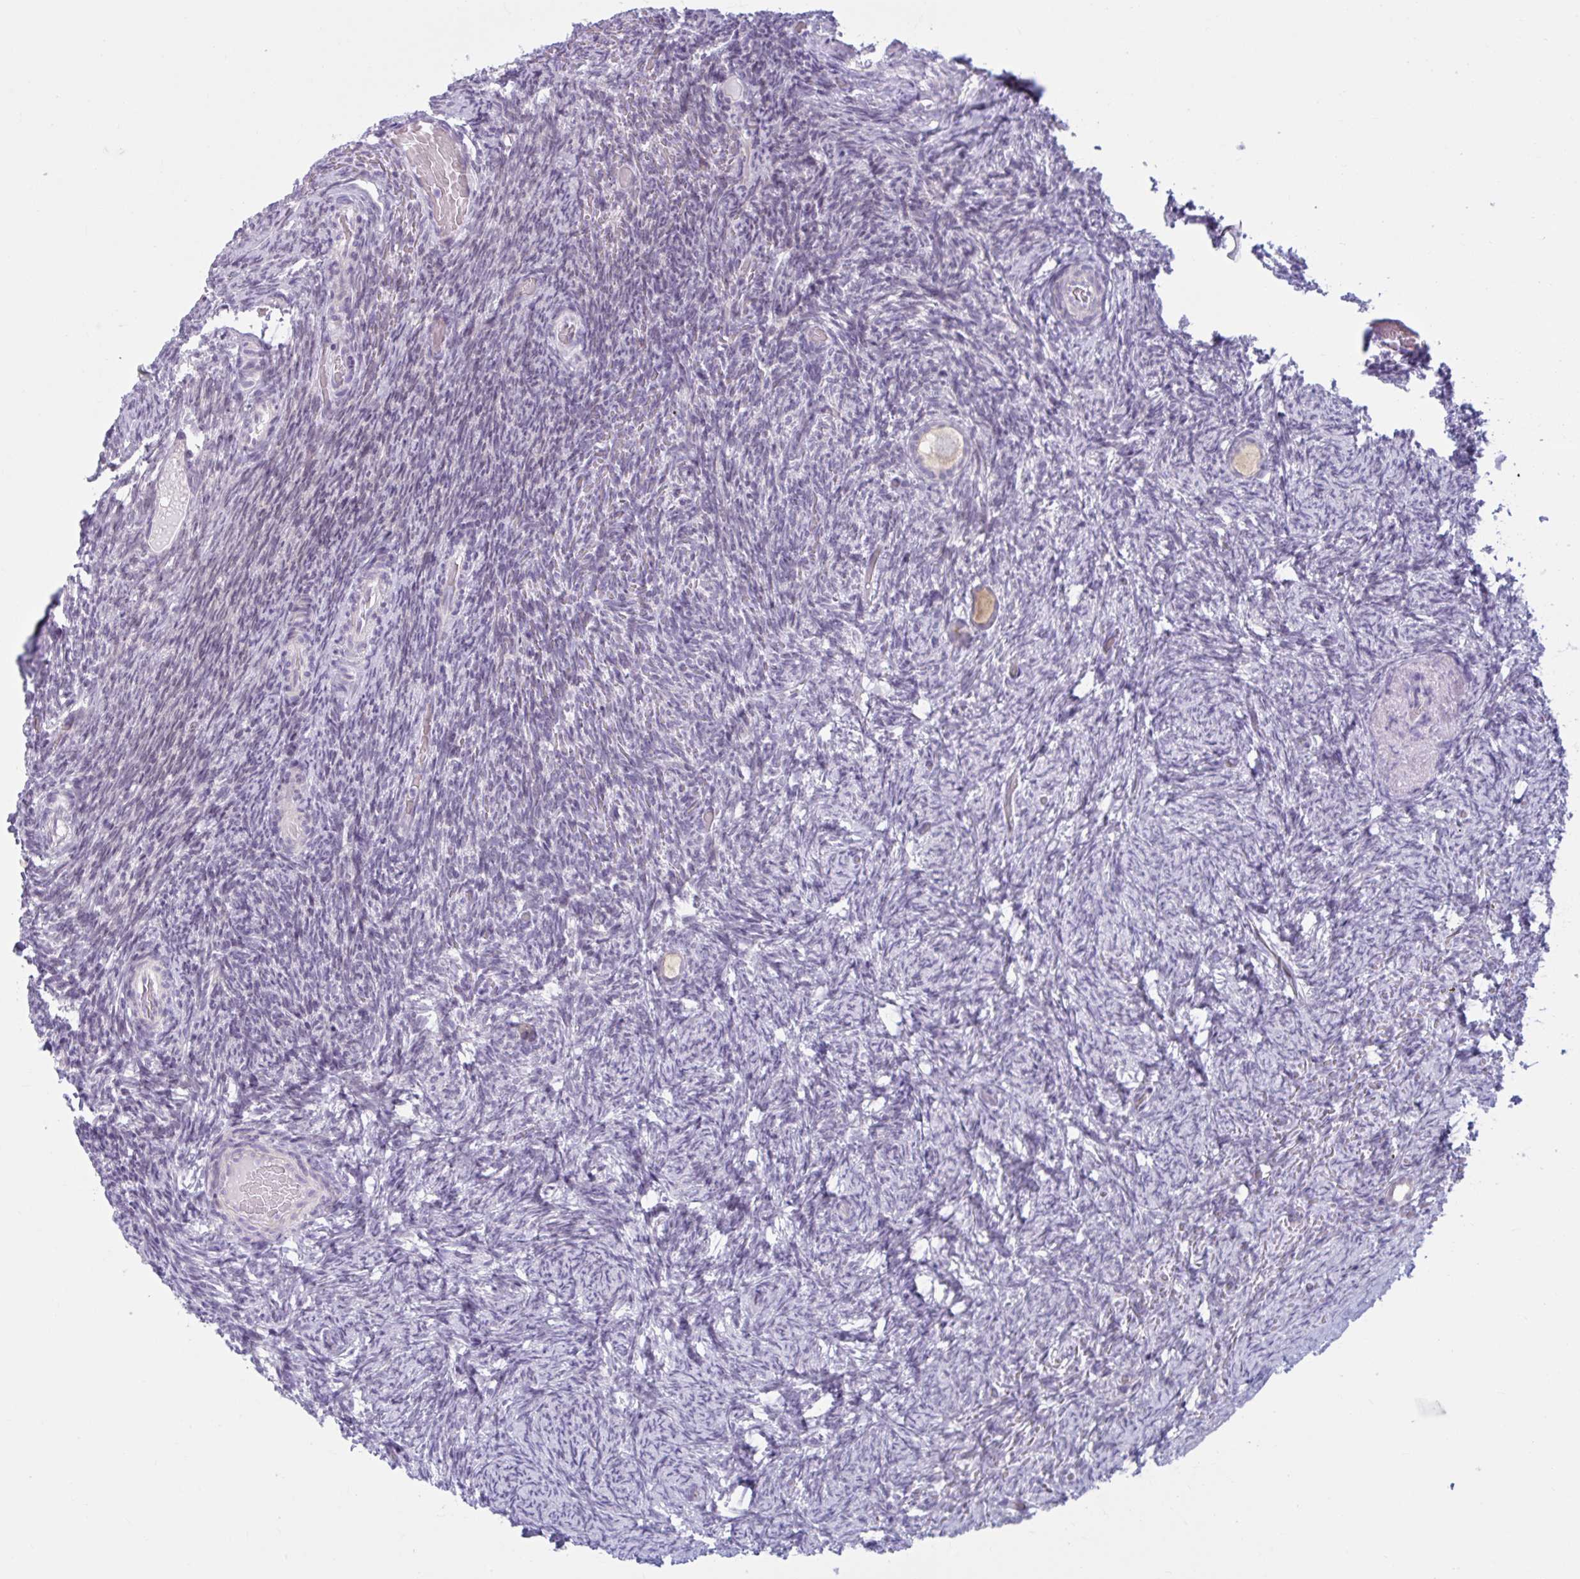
{"staining": {"intensity": "weak", "quantity": ">75%", "location": "cytoplasmic/membranous"}, "tissue": "ovary", "cell_type": "Follicle cells", "image_type": "normal", "snomed": [{"axis": "morphology", "description": "Normal tissue, NOS"}, {"axis": "topography", "description": "Ovary"}], "caption": "The image exhibits a brown stain indicating the presence of a protein in the cytoplasmic/membranous of follicle cells in ovary. Immunohistochemistry stains the protein of interest in brown and the nuclei are stained blue.", "gene": "FAM153A", "patient": {"sex": "female", "age": 34}}